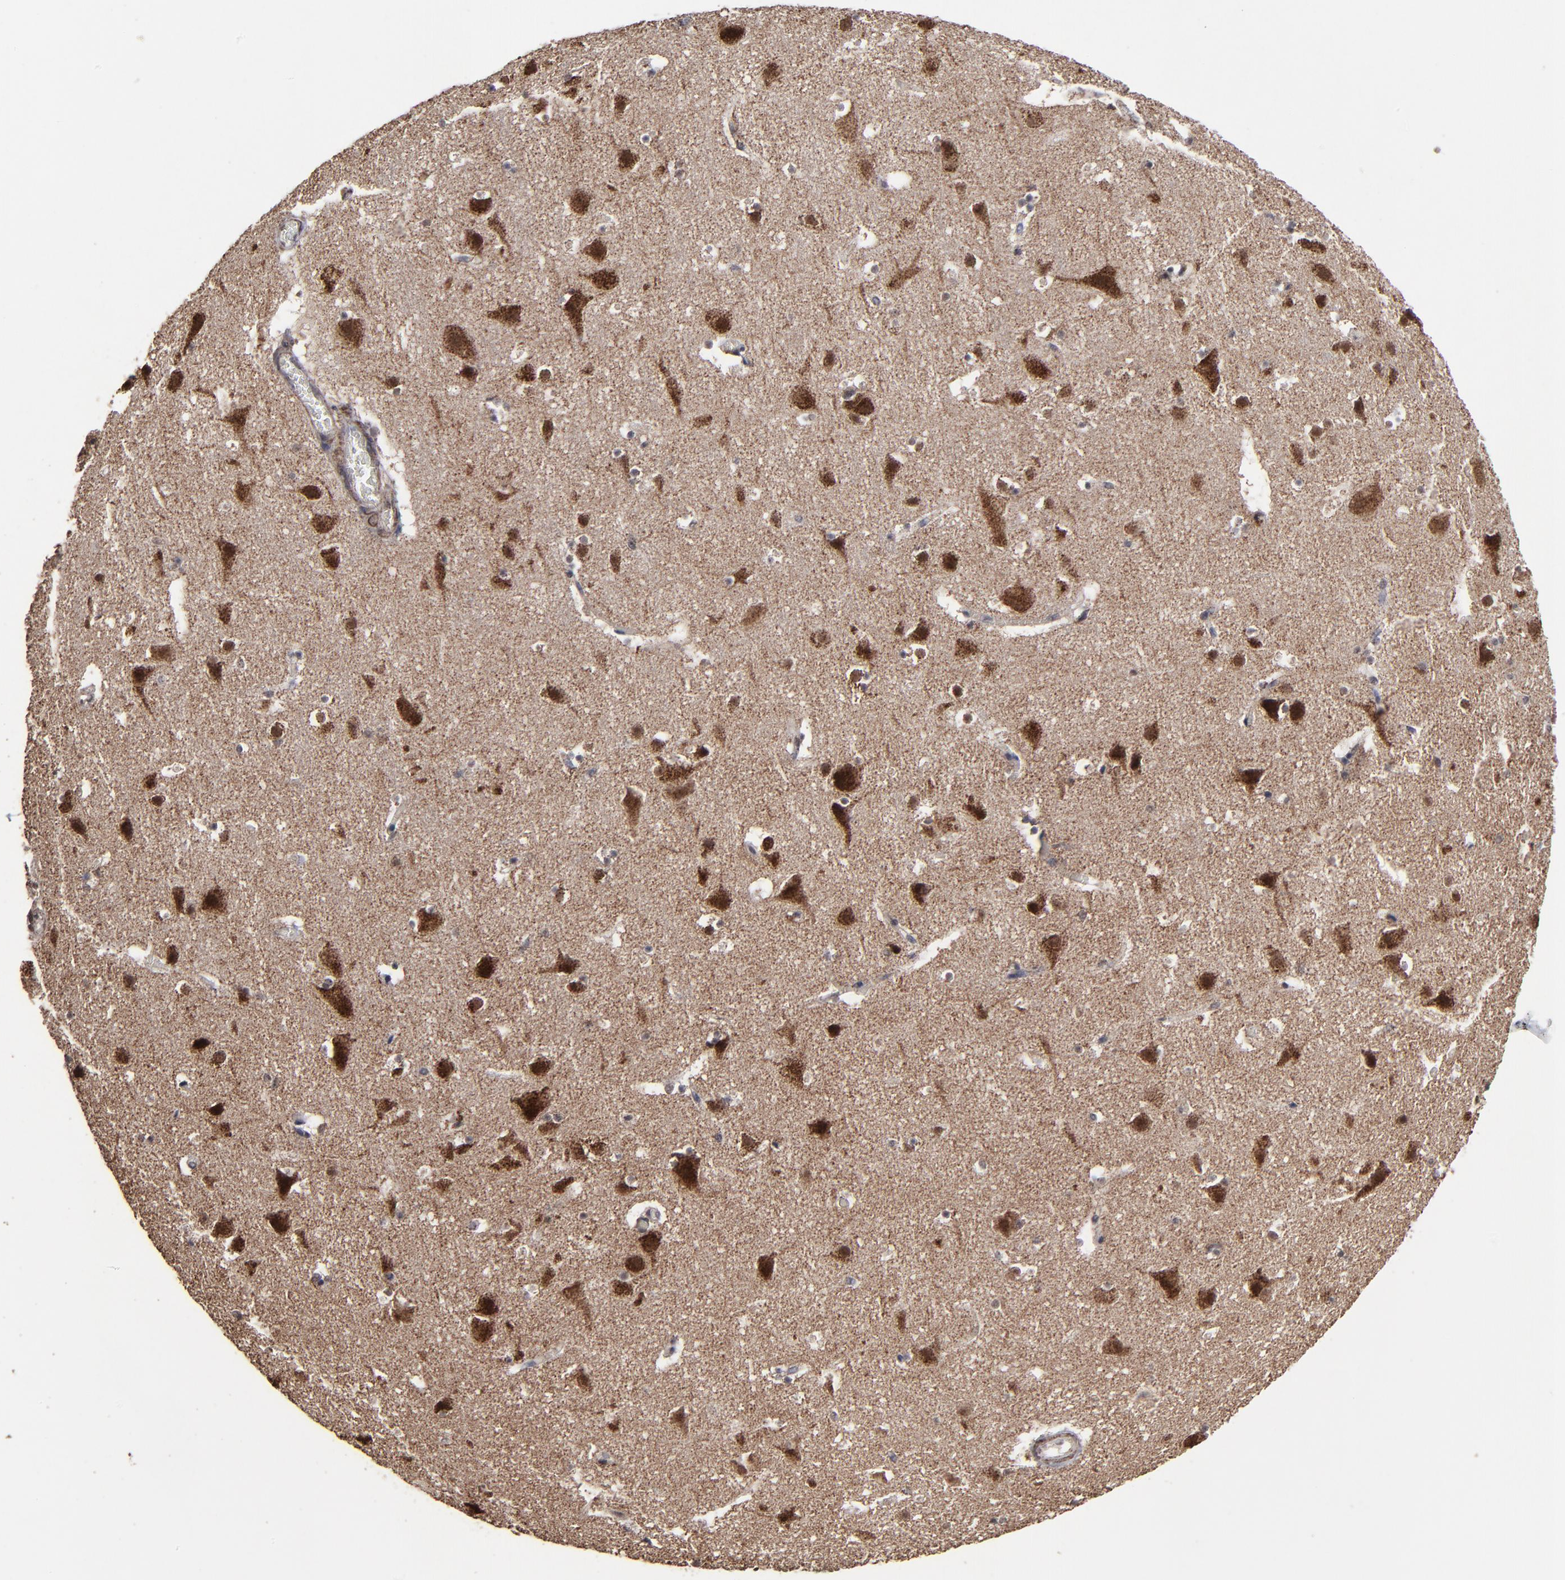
{"staining": {"intensity": "moderate", "quantity": ">75%", "location": "cytoplasmic/membranous"}, "tissue": "cerebral cortex", "cell_type": "Endothelial cells", "image_type": "normal", "snomed": [{"axis": "morphology", "description": "Normal tissue, NOS"}, {"axis": "topography", "description": "Cerebral cortex"}], "caption": "Protein staining exhibits moderate cytoplasmic/membranous positivity in approximately >75% of endothelial cells in normal cerebral cortex. Using DAB (3,3'-diaminobenzidine) (brown) and hematoxylin (blue) stains, captured at high magnification using brightfield microscopy.", "gene": "BNIP3", "patient": {"sex": "male", "age": 45}}